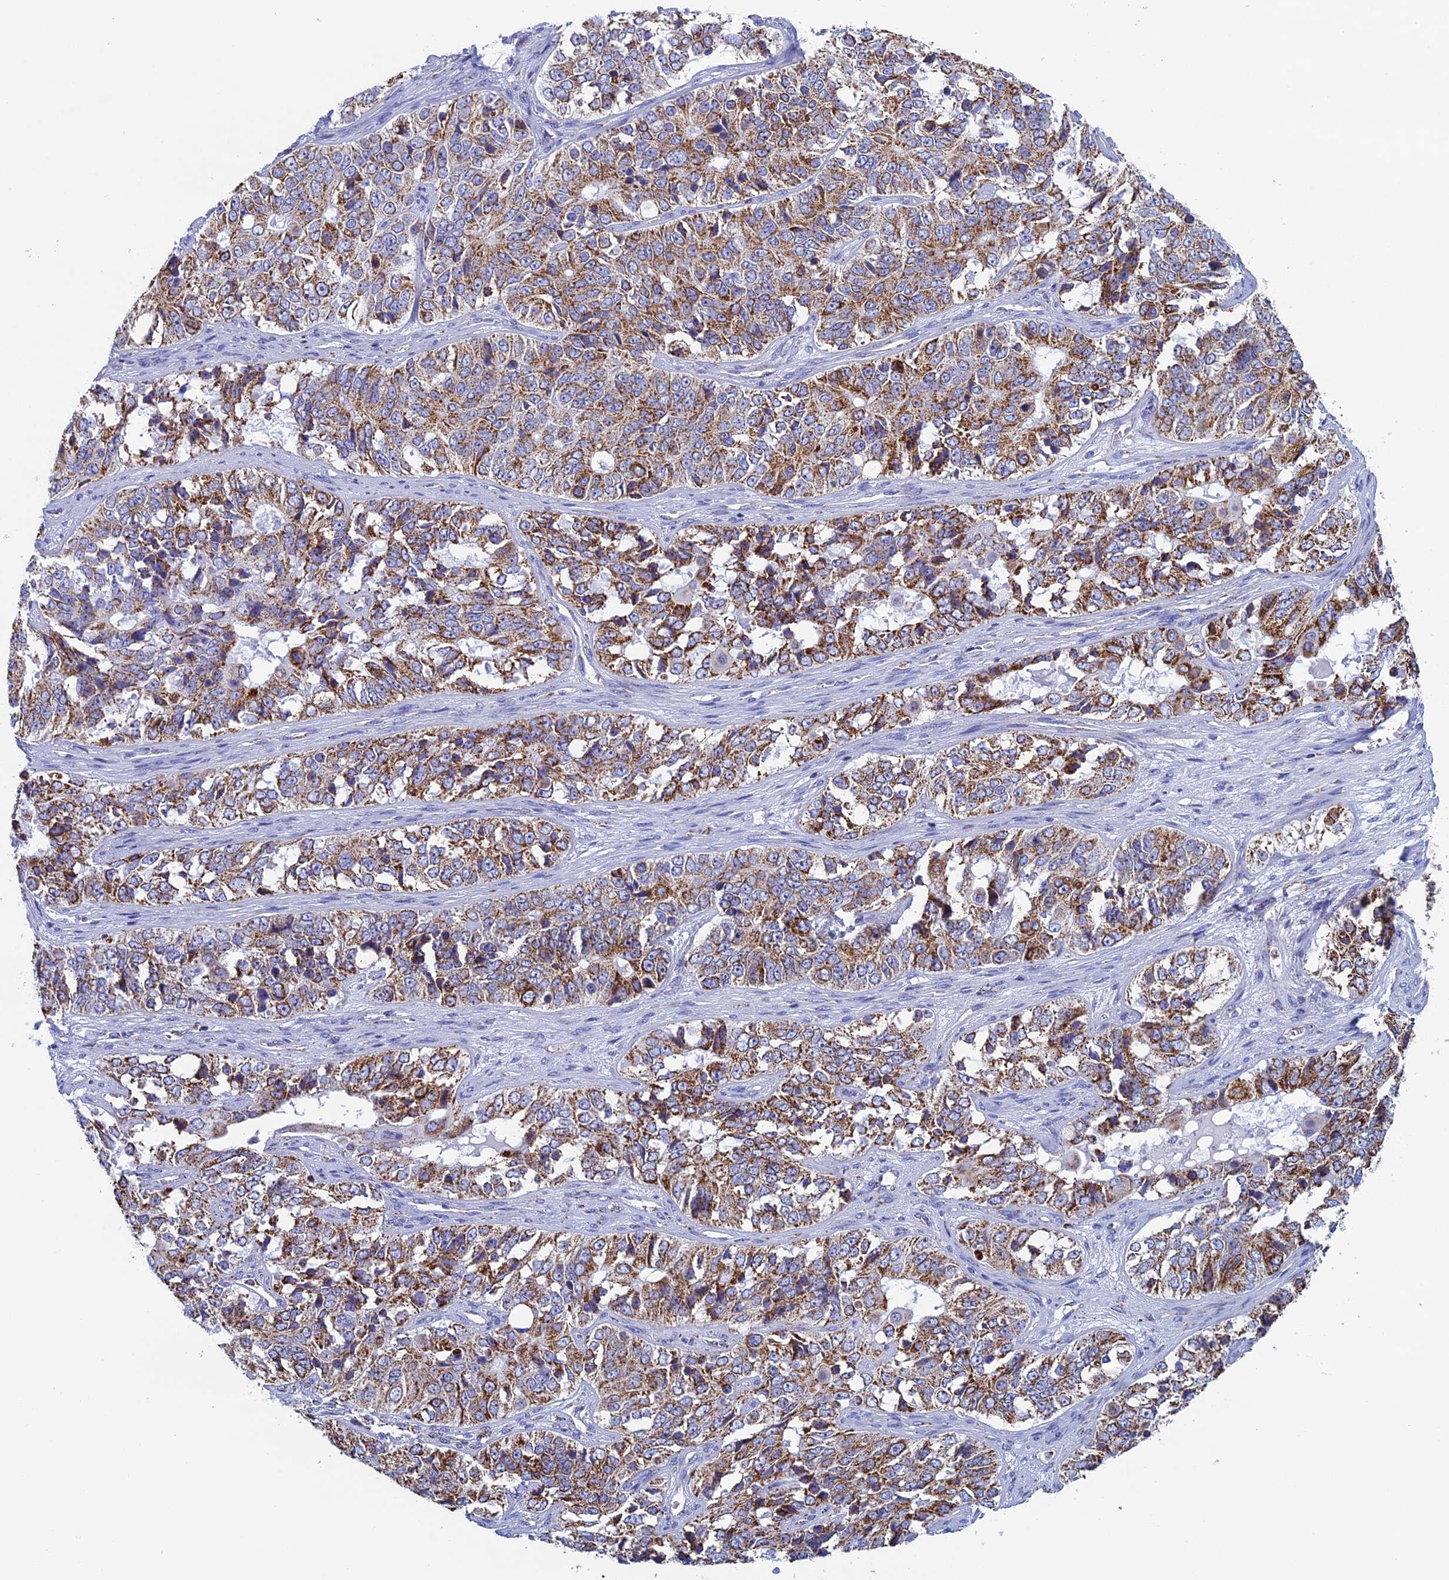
{"staining": {"intensity": "moderate", "quantity": ">75%", "location": "cytoplasmic/membranous"}, "tissue": "ovarian cancer", "cell_type": "Tumor cells", "image_type": "cancer", "snomed": [{"axis": "morphology", "description": "Carcinoma, endometroid"}, {"axis": "topography", "description": "Ovary"}], "caption": "Endometroid carcinoma (ovarian) stained with a brown dye demonstrates moderate cytoplasmic/membranous positive staining in about >75% of tumor cells.", "gene": "UQCRFS1", "patient": {"sex": "female", "age": 51}}